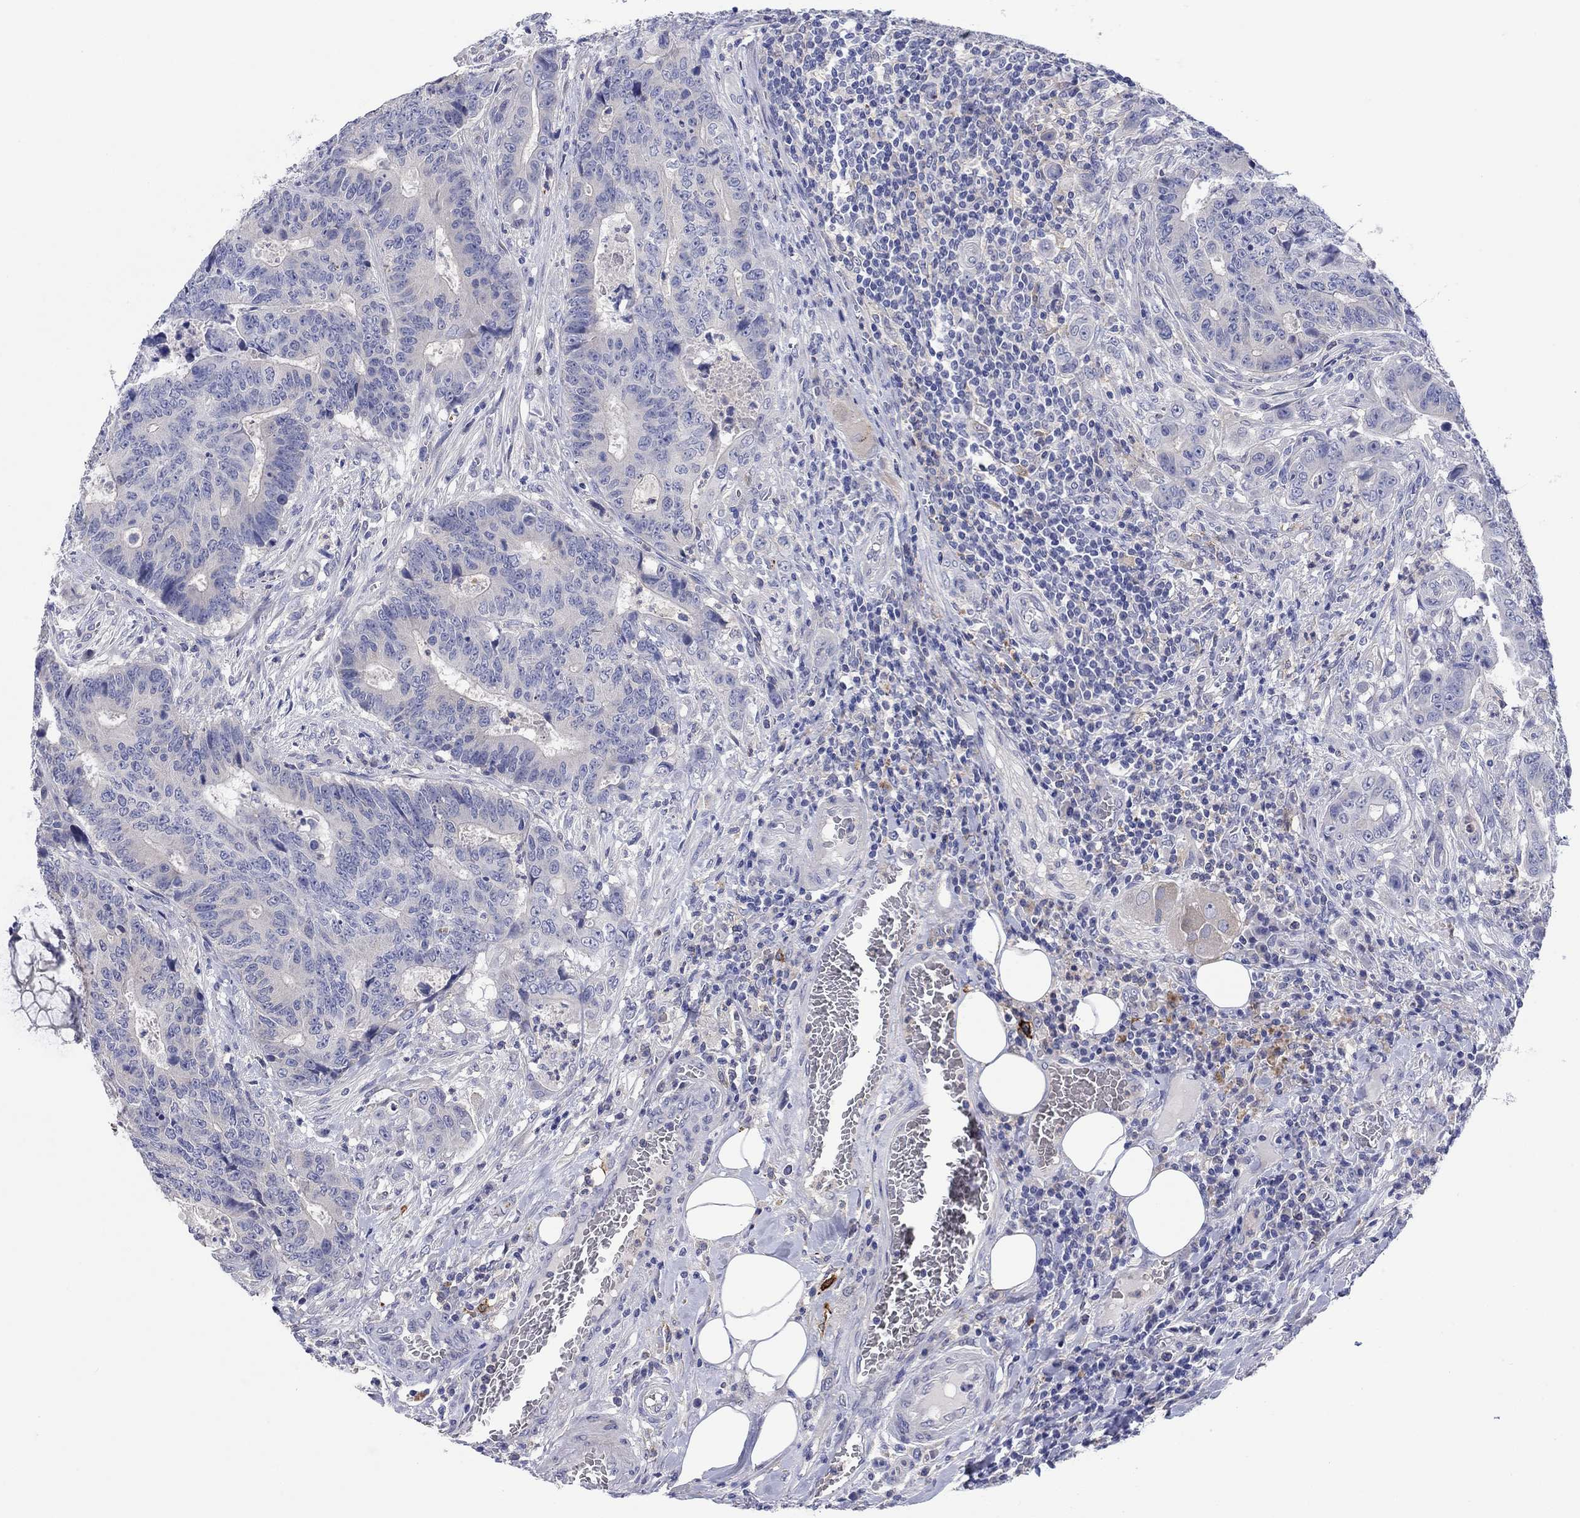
{"staining": {"intensity": "negative", "quantity": "none", "location": "none"}, "tissue": "colorectal cancer", "cell_type": "Tumor cells", "image_type": "cancer", "snomed": [{"axis": "morphology", "description": "Adenocarcinoma, NOS"}, {"axis": "topography", "description": "Colon"}], "caption": "There is no significant expression in tumor cells of adenocarcinoma (colorectal).", "gene": "HDC", "patient": {"sex": "female", "age": 48}}